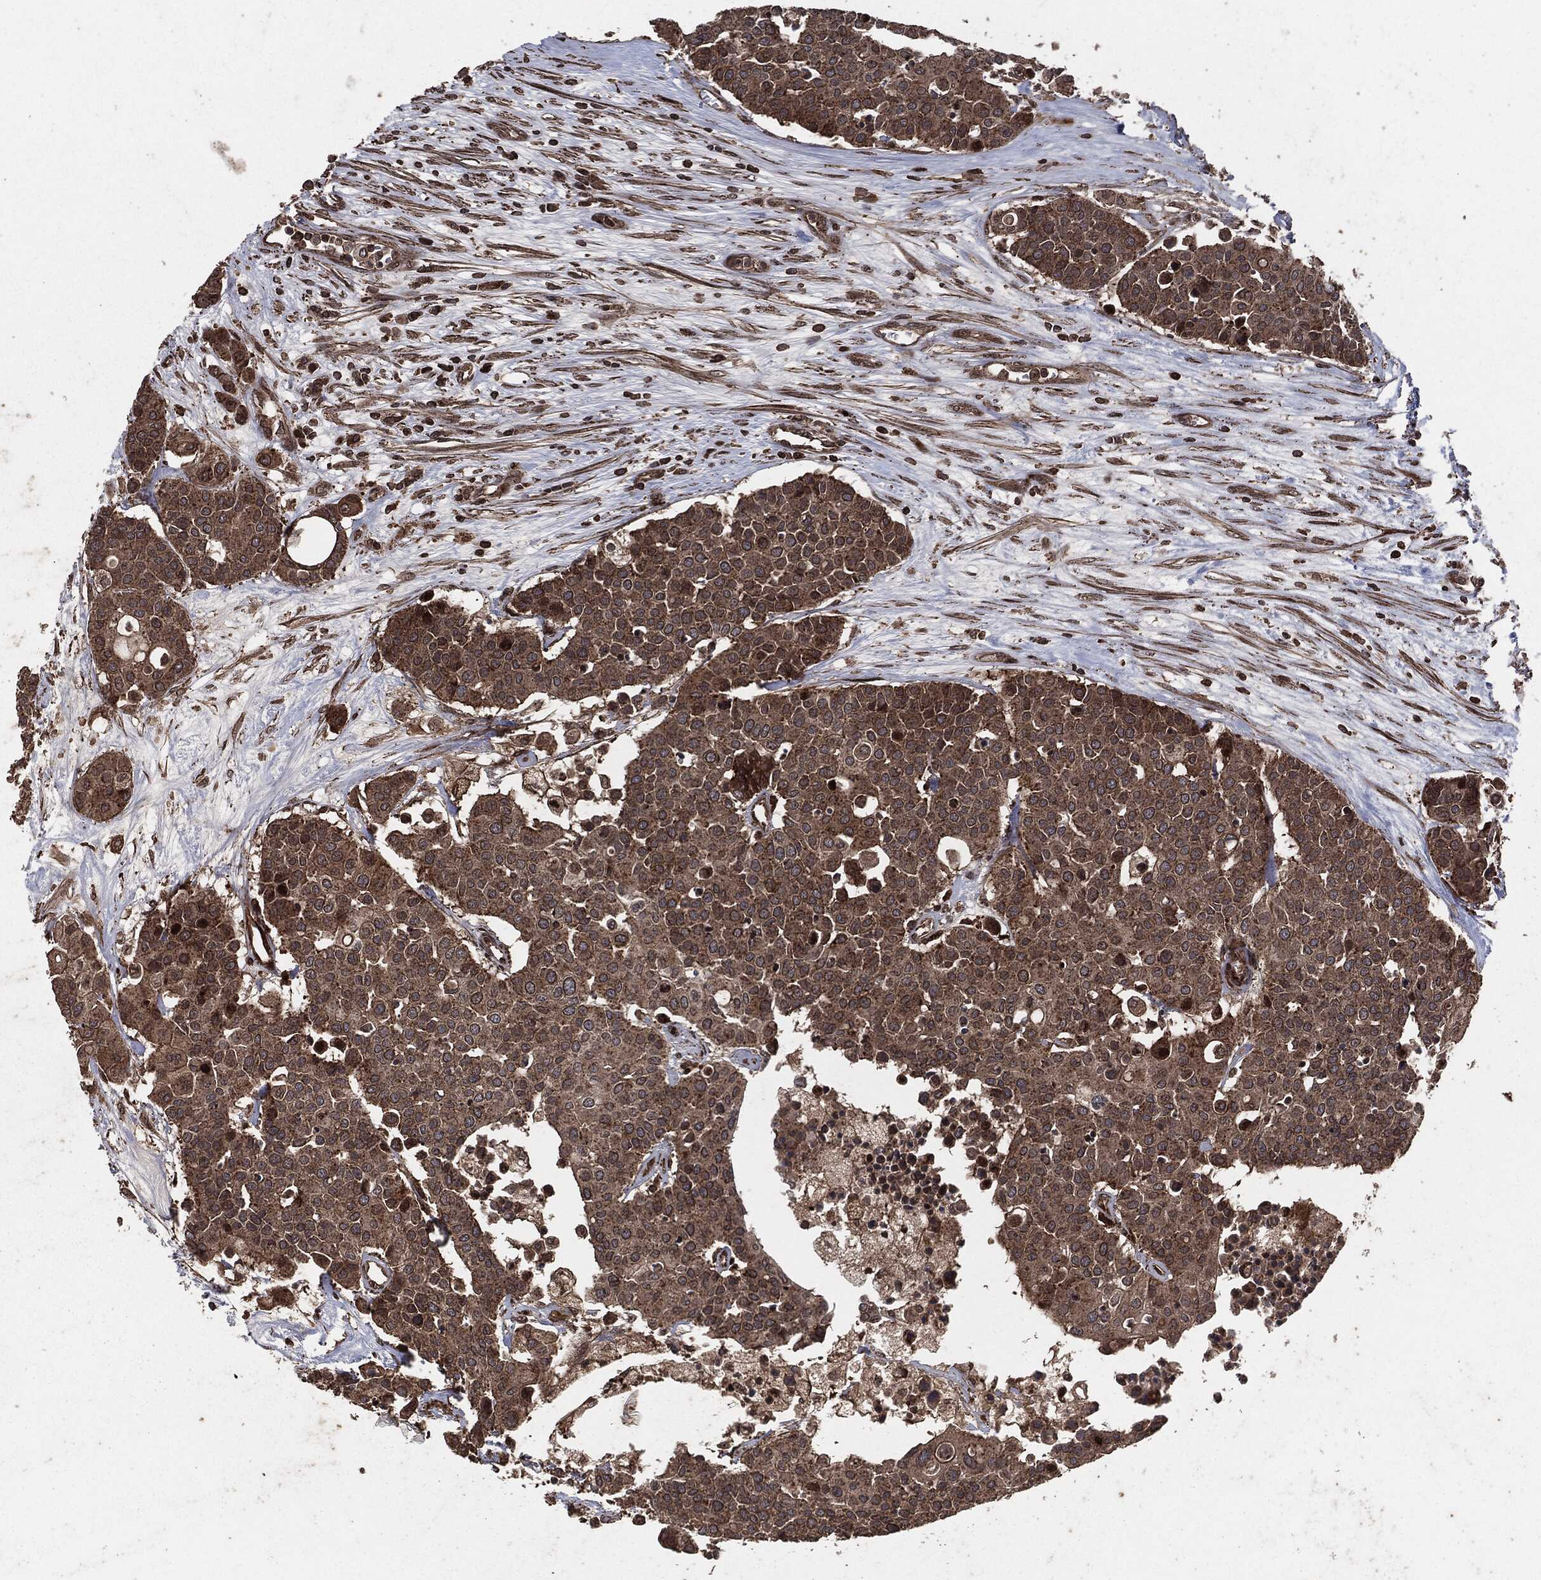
{"staining": {"intensity": "moderate", "quantity": ">75%", "location": "cytoplasmic/membranous"}, "tissue": "carcinoid", "cell_type": "Tumor cells", "image_type": "cancer", "snomed": [{"axis": "morphology", "description": "Carcinoid, malignant, NOS"}, {"axis": "topography", "description": "Colon"}], "caption": "This histopathology image exhibits immunohistochemistry staining of human carcinoid, with medium moderate cytoplasmic/membranous positivity in approximately >75% of tumor cells.", "gene": "IFIT1", "patient": {"sex": "male", "age": 81}}